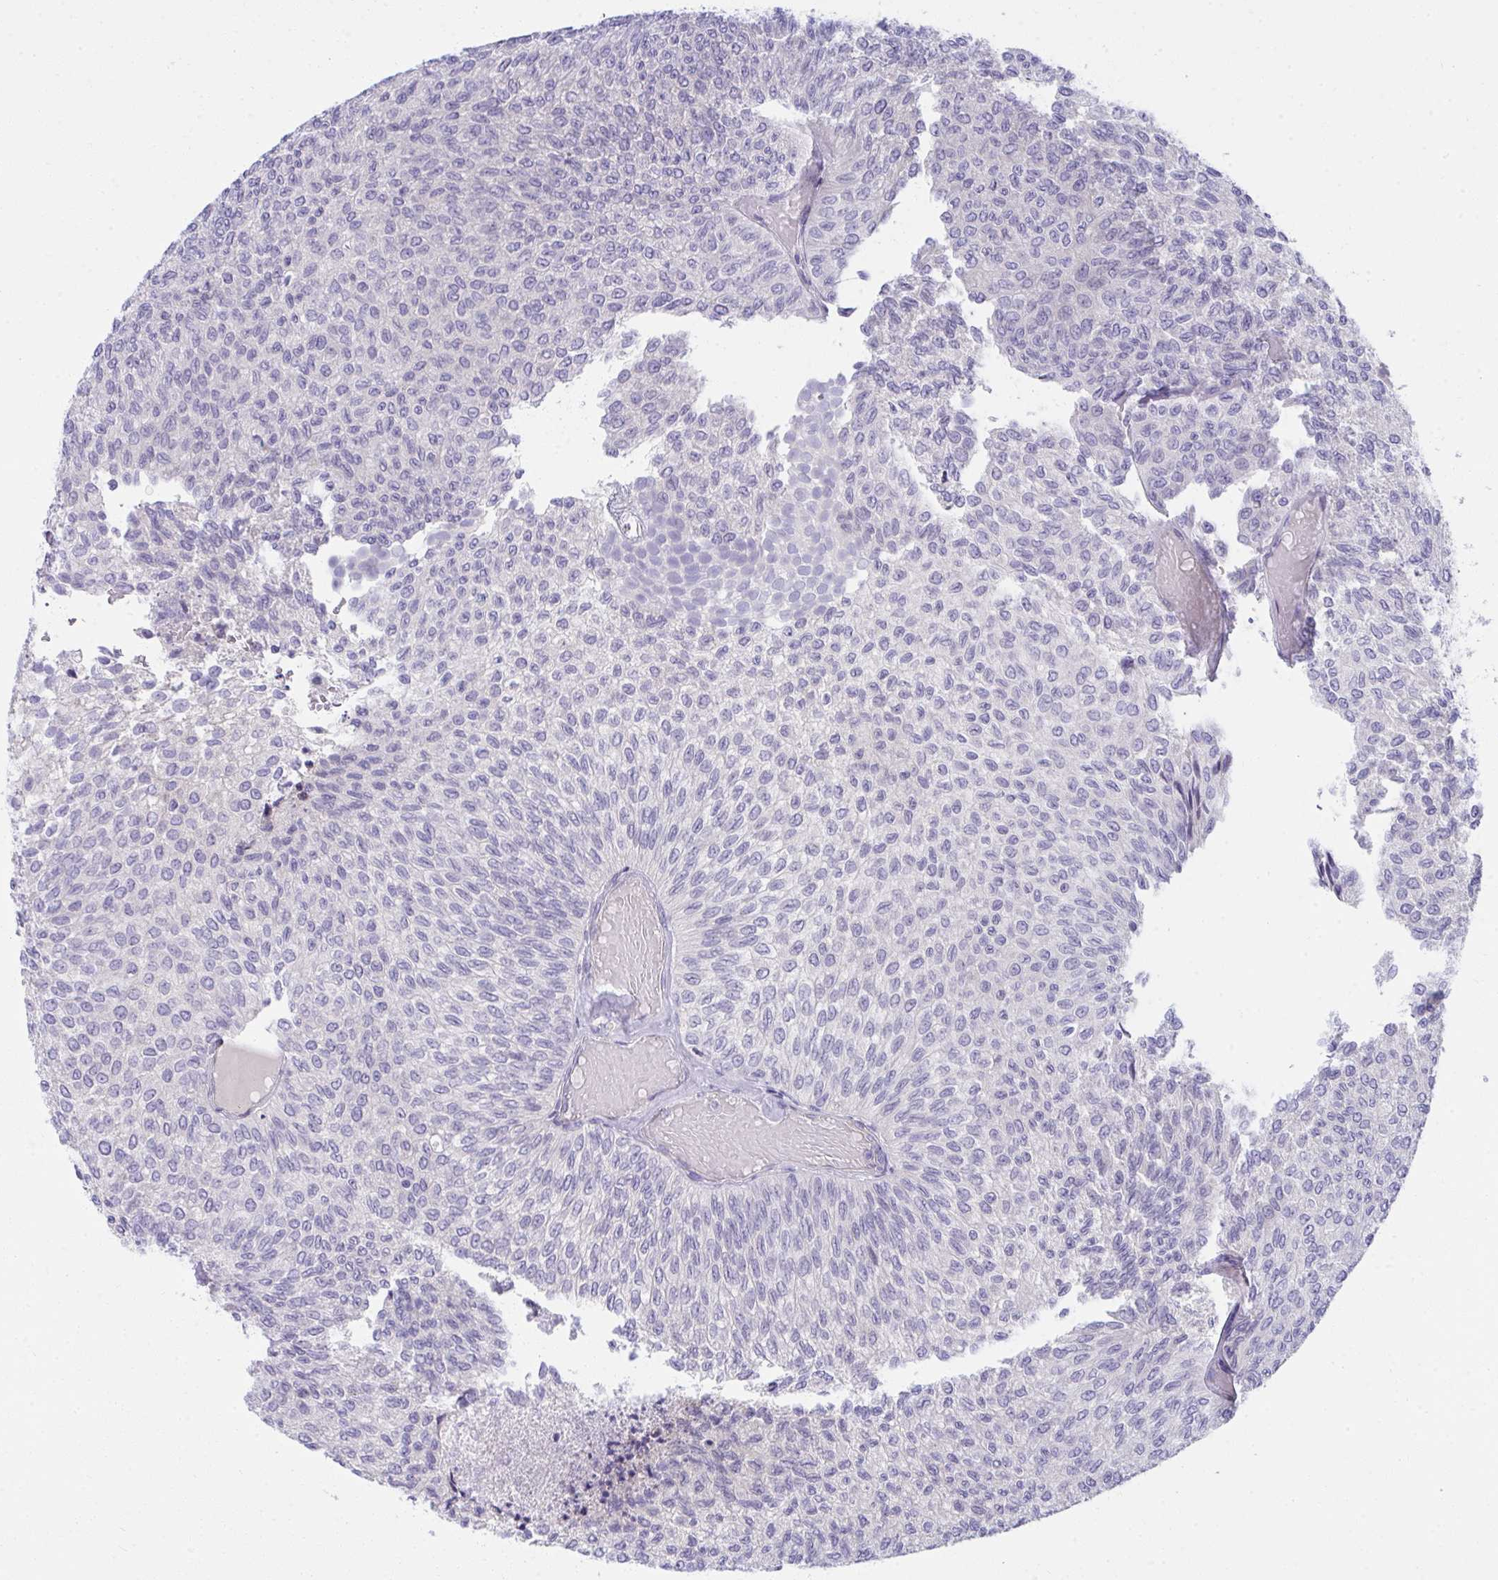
{"staining": {"intensity": "negative", "quantity": "none", "location": "none"}, "tissue": "urothelial cancer", "cell_type": "Tumor cells", "image_type": "cancer", "snomed": [{"axis": "morphology", "description": "Urothelial carcinoma, Low grade"}, {"axis": "topography", "description": "Urinary bladder"}], "caption": "Urothelial cancer was stained to show a protein in brown. There is no significant positivity in tumor cells.", "gene": "FASLG", "patient": {"sex": "male", "age": 78}}